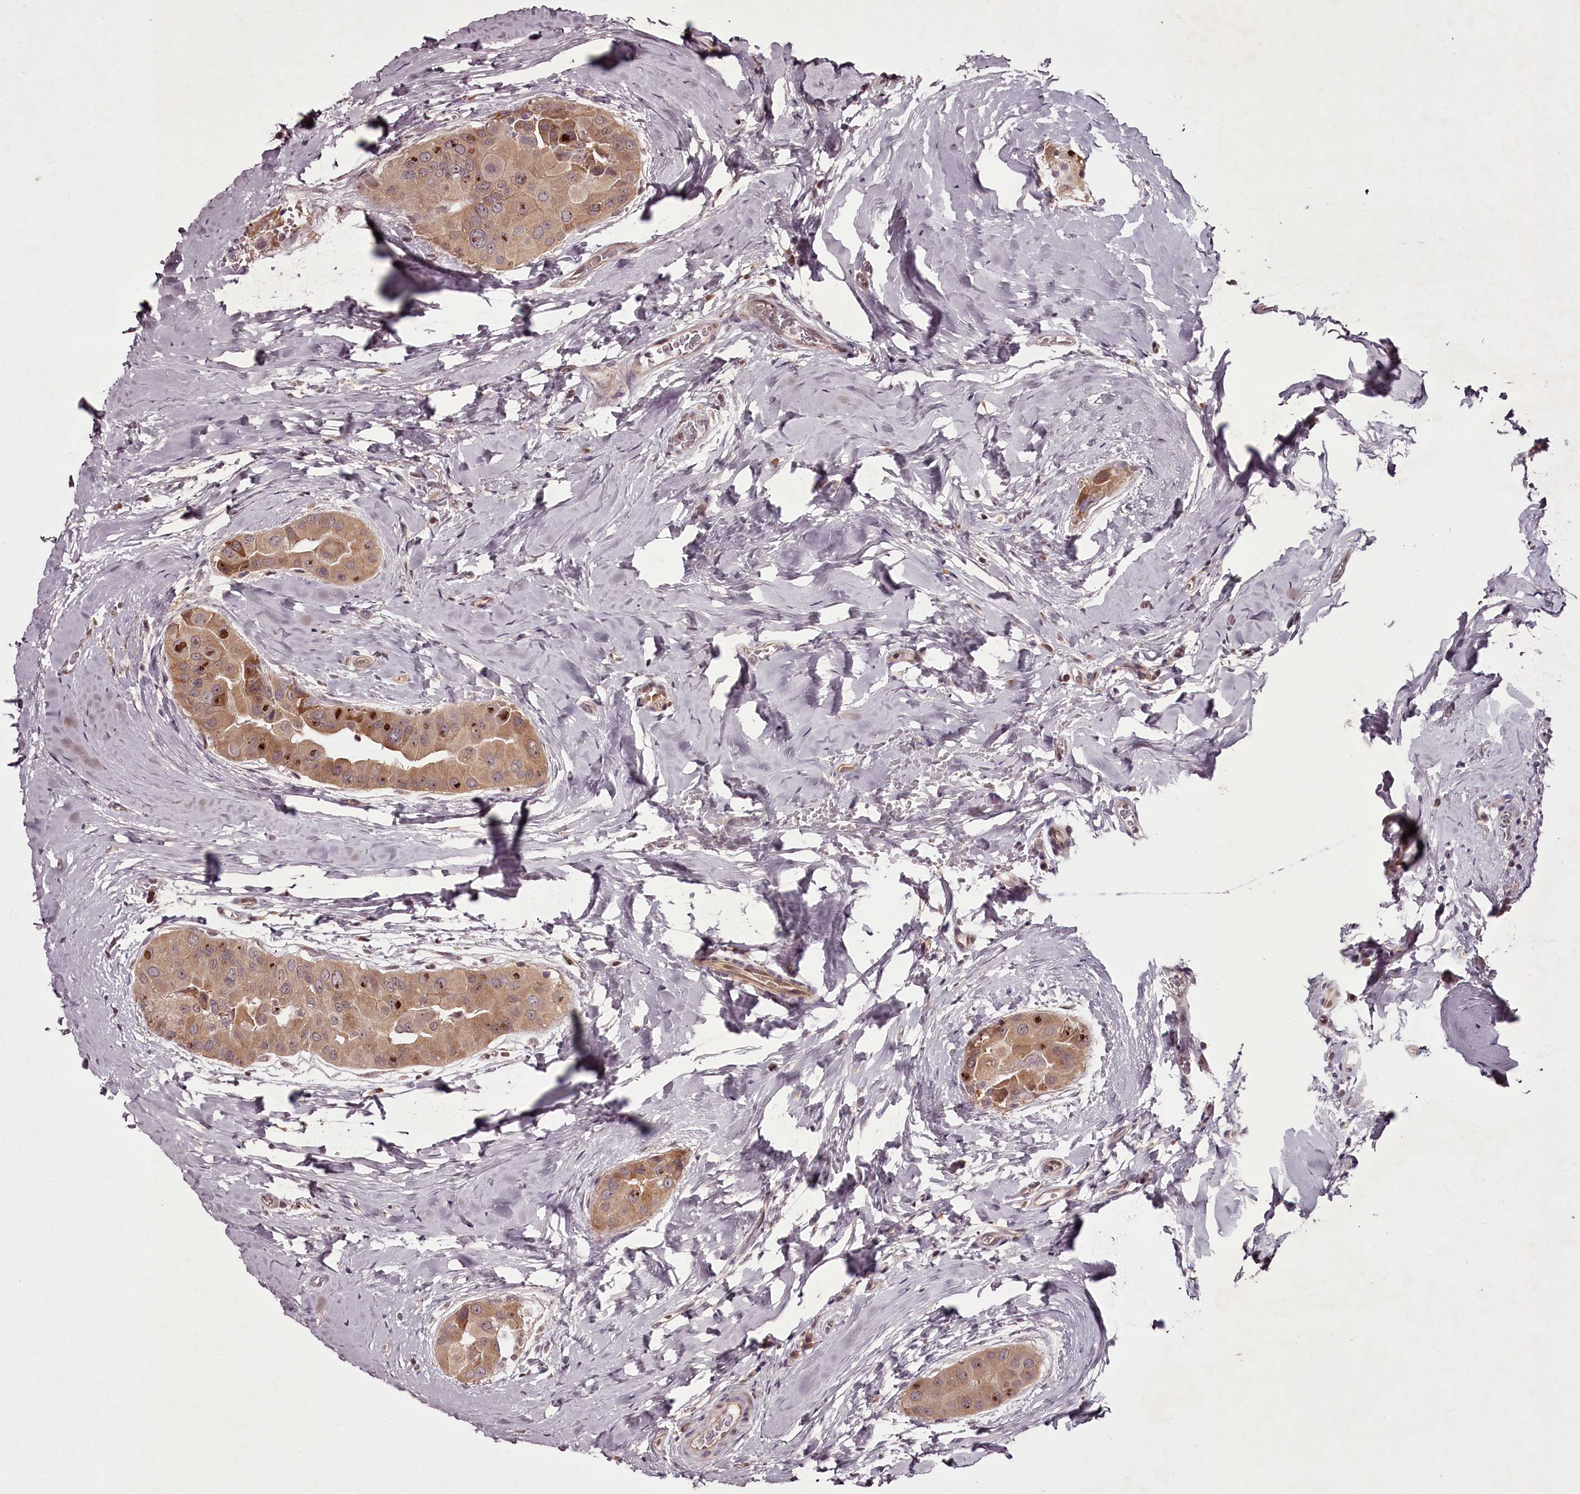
{"staining": {"intensity": "moderate", "quantity": ">75%", "location": "cytoplasmic/membranous"}, "tissue": "thyroid cancer", "cell_type": "Tumor cells", "image_type": "cancer", "snomed": [{"axis": "morphology", "description": "Papillary adenocarcinoma, NOS"}, {"axis": "topography", "description": "Thyroid gland"}], "caption": "Protein staining of thyroid cancer tissue reveals moderate cytoplasmic/membranous staining in about >75% of tumor cells.", "gene": "CCDC92", "patient": {"sex": "male", "age": 33}}